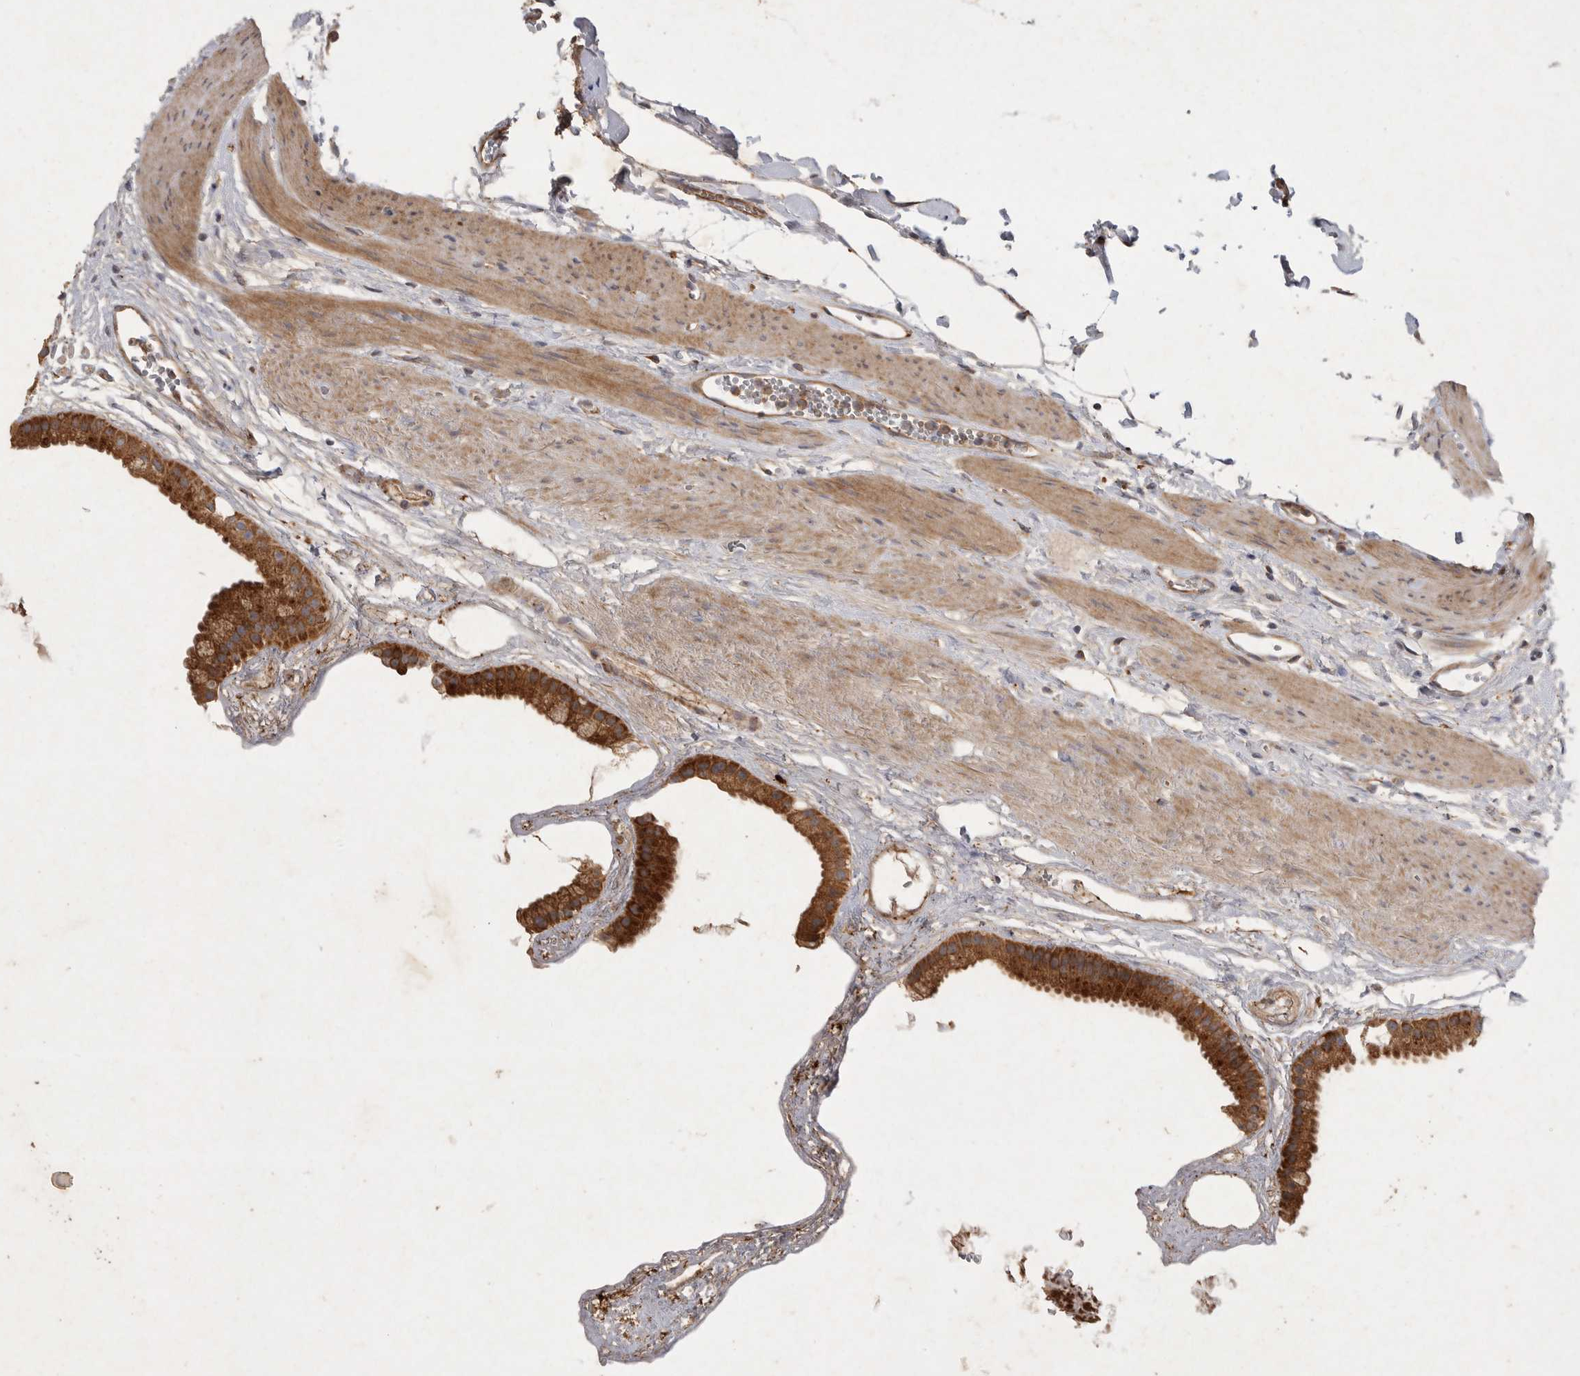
{"staining": {"intensity": "strong", "quantity": ">75%", "location": "cytoplasmic/membranous"}, "tissue": "gallbladder", "cell_type": "Glandular cells", "image_type": "normal", "snomed": [{"axis": "morphology", "description": "Normal tissue, NOS"}, {"axis": "topography", "description": "Gallbladder"}], "caption": "Immunohistochemistry staining of normal gallbladder, which shows high levels of strong cytoplasmic/membranous positivity in about >75% of glandular cells indicating strong cytoplasmic/membranous protein expression. The staining was performed using DAB (brown) for protein detection and nuclei were counterstained in hematoxylin (blue).", "gene": "MRPL41", "patient": {"sex": "female", "age": 64}}